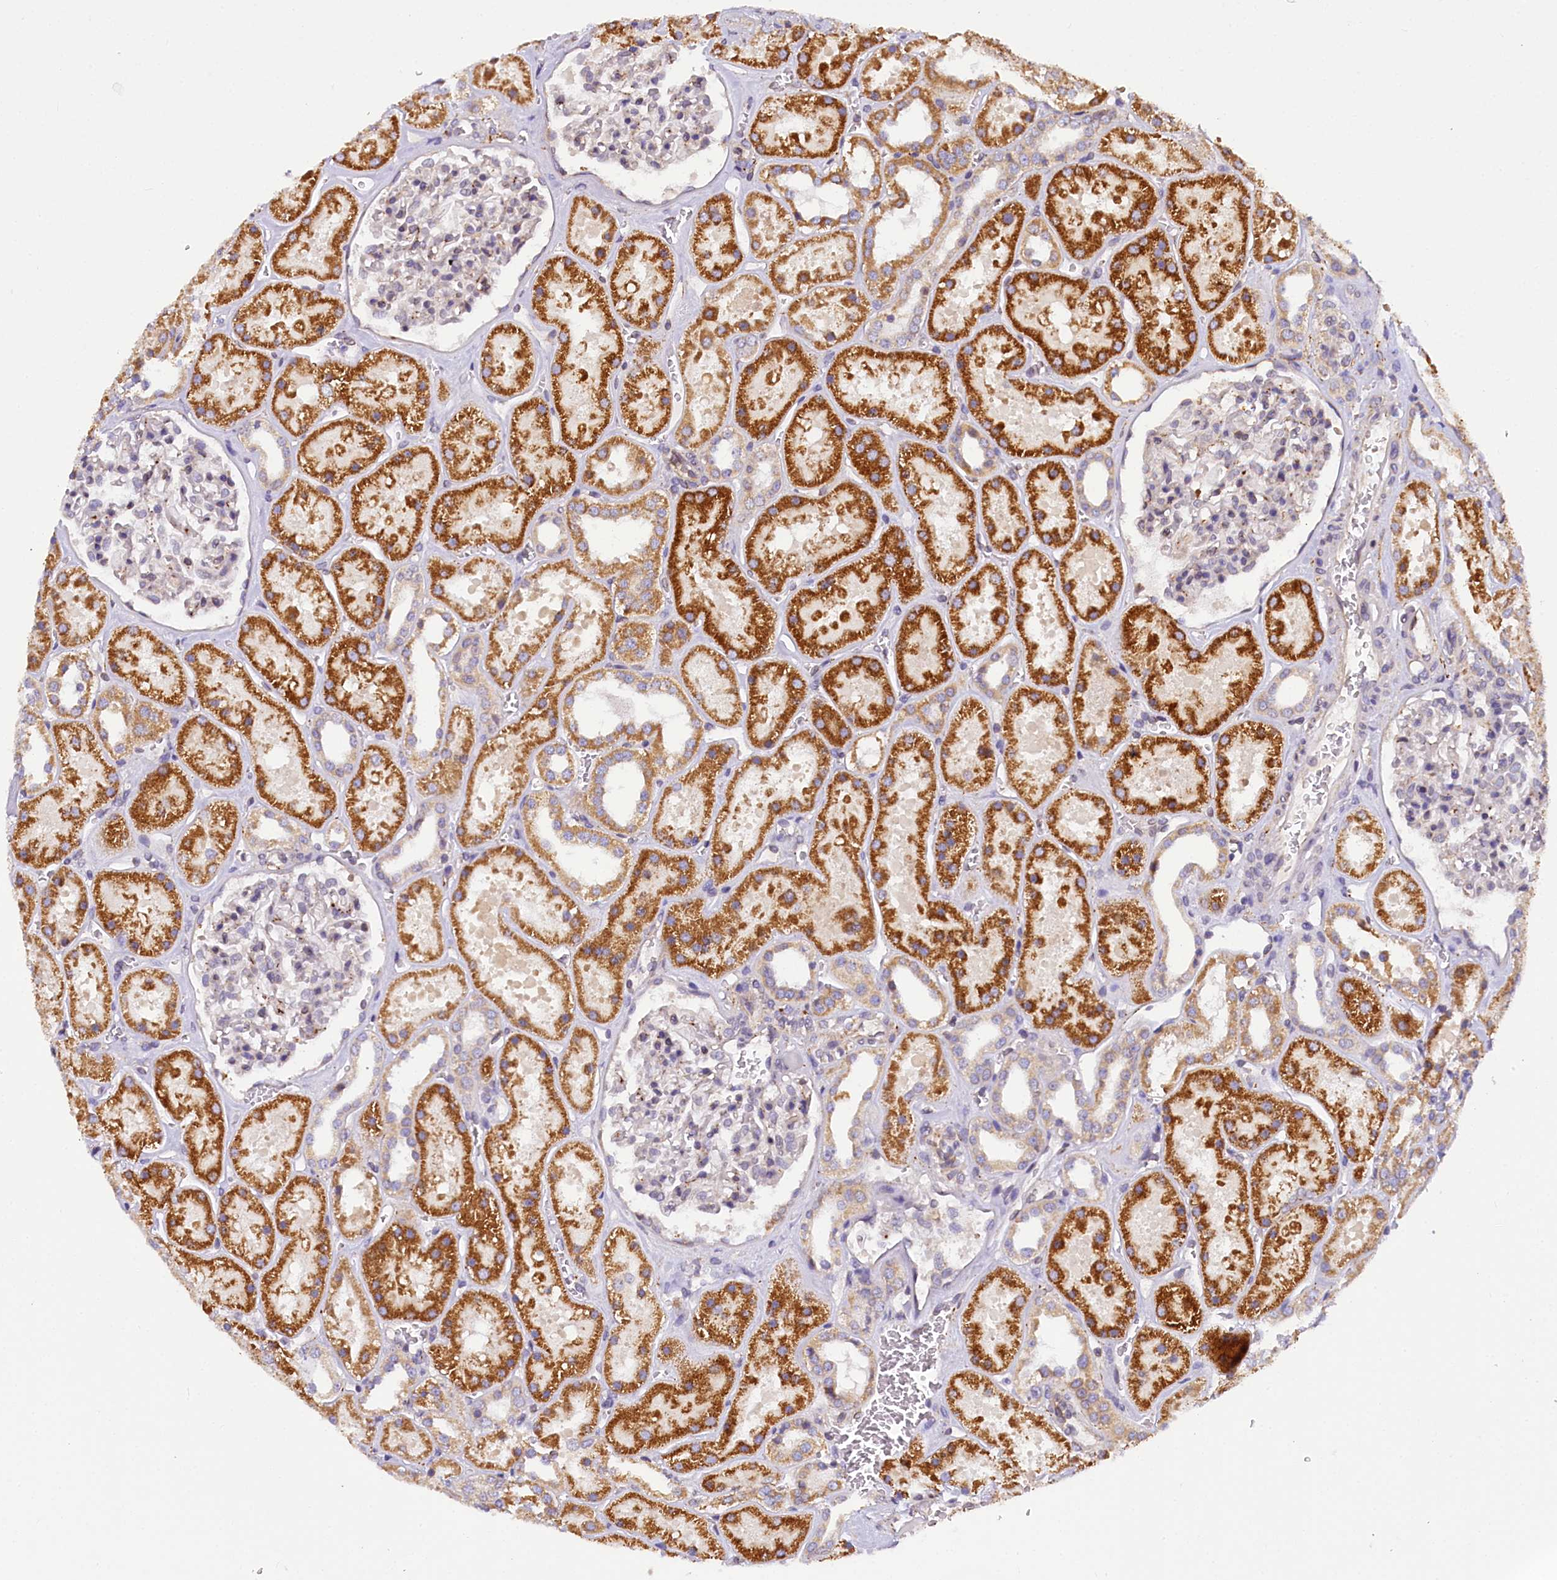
{"staining": {"intensity": "moderate", "quantity": "<25%", "location": "cytoplasmic/membranous"}, "tissue": "kidney", "cell_type": "Cells in glomeruli", "image_type": "normal", "snomed": [{"axis": "morphology", "description": "Normal tissue, NOS"}, {"axis": "topography", "description": "Kidney"}], "caption": "DAB immunohistochemical staining of normal kidney exhibits moderate cytoplasmic/membranous protein expression in approximately <25% of cells in glomeruli. The staining was performed using DAB (3,3'-diaminobenzidine) to visualize the protein expression in brown, while the nuclei were stained in blue with hematoxylin (Magnification: 20x).", "gene": "SUPV3L1", "patient": {"sex": "female", "age": 41}}